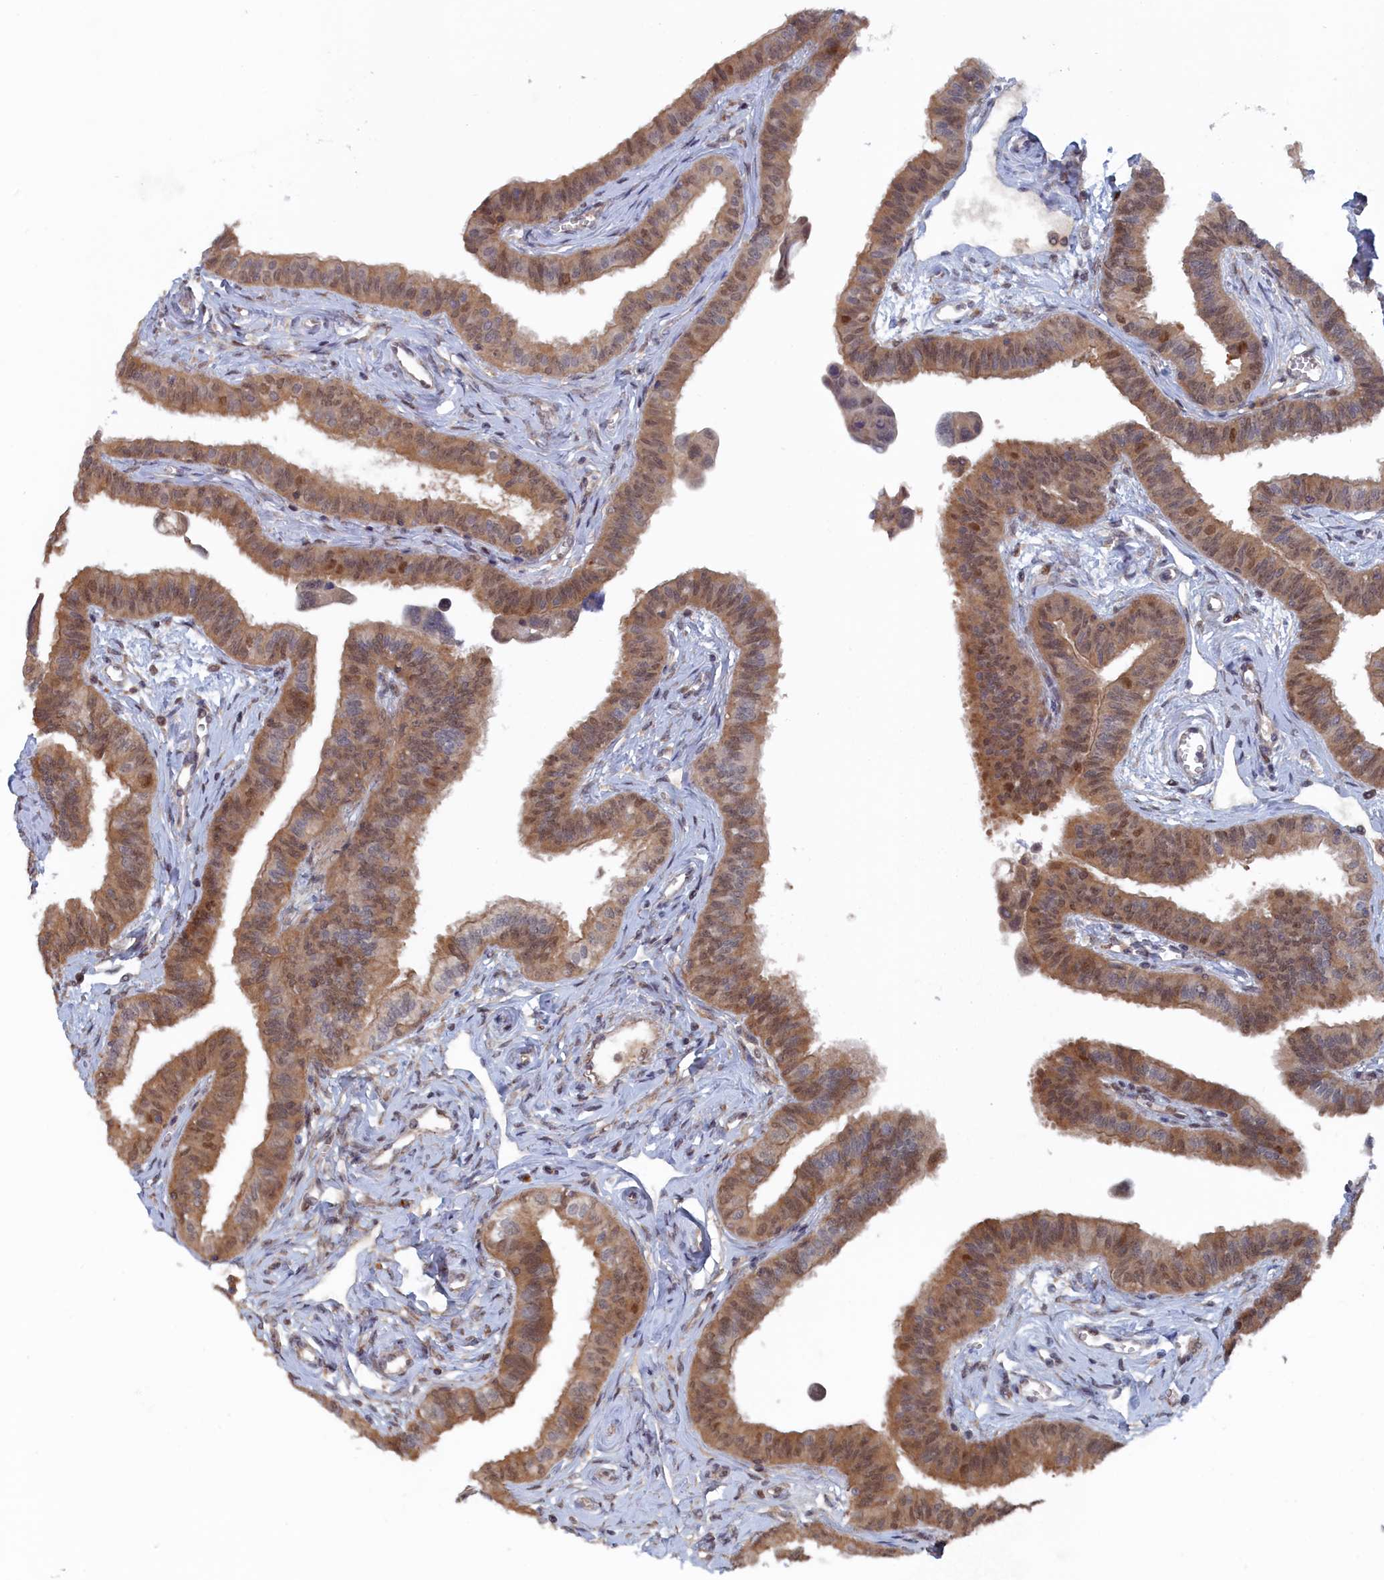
{"staining": {"intensity": "moderate", "quantity": ">75%", "location": "cytoplasmic/membranous,nuclear"}, "tissue": "fallopian tube", "cell_type": "Glandular cells", "image_type": "normal", "snomed": [{"axis": "morphology", "description": "Normal tissue, NOS"}, {"axis": "morphology", "description": "Carcinoma, NOS"}, {"axis": "topography", "description": "Fallopian tube"}, {"axis": "topography", "description": "Ovary"}], "caption": "Immunohistochemical staining of benign human fallopian tube shows moderate cytoplasmic/membranous,nuclear protein expression in approximately >75% of glandular cells.", "gene": "ELOVL6", "patient": {"sex": "female", "age": 59}}